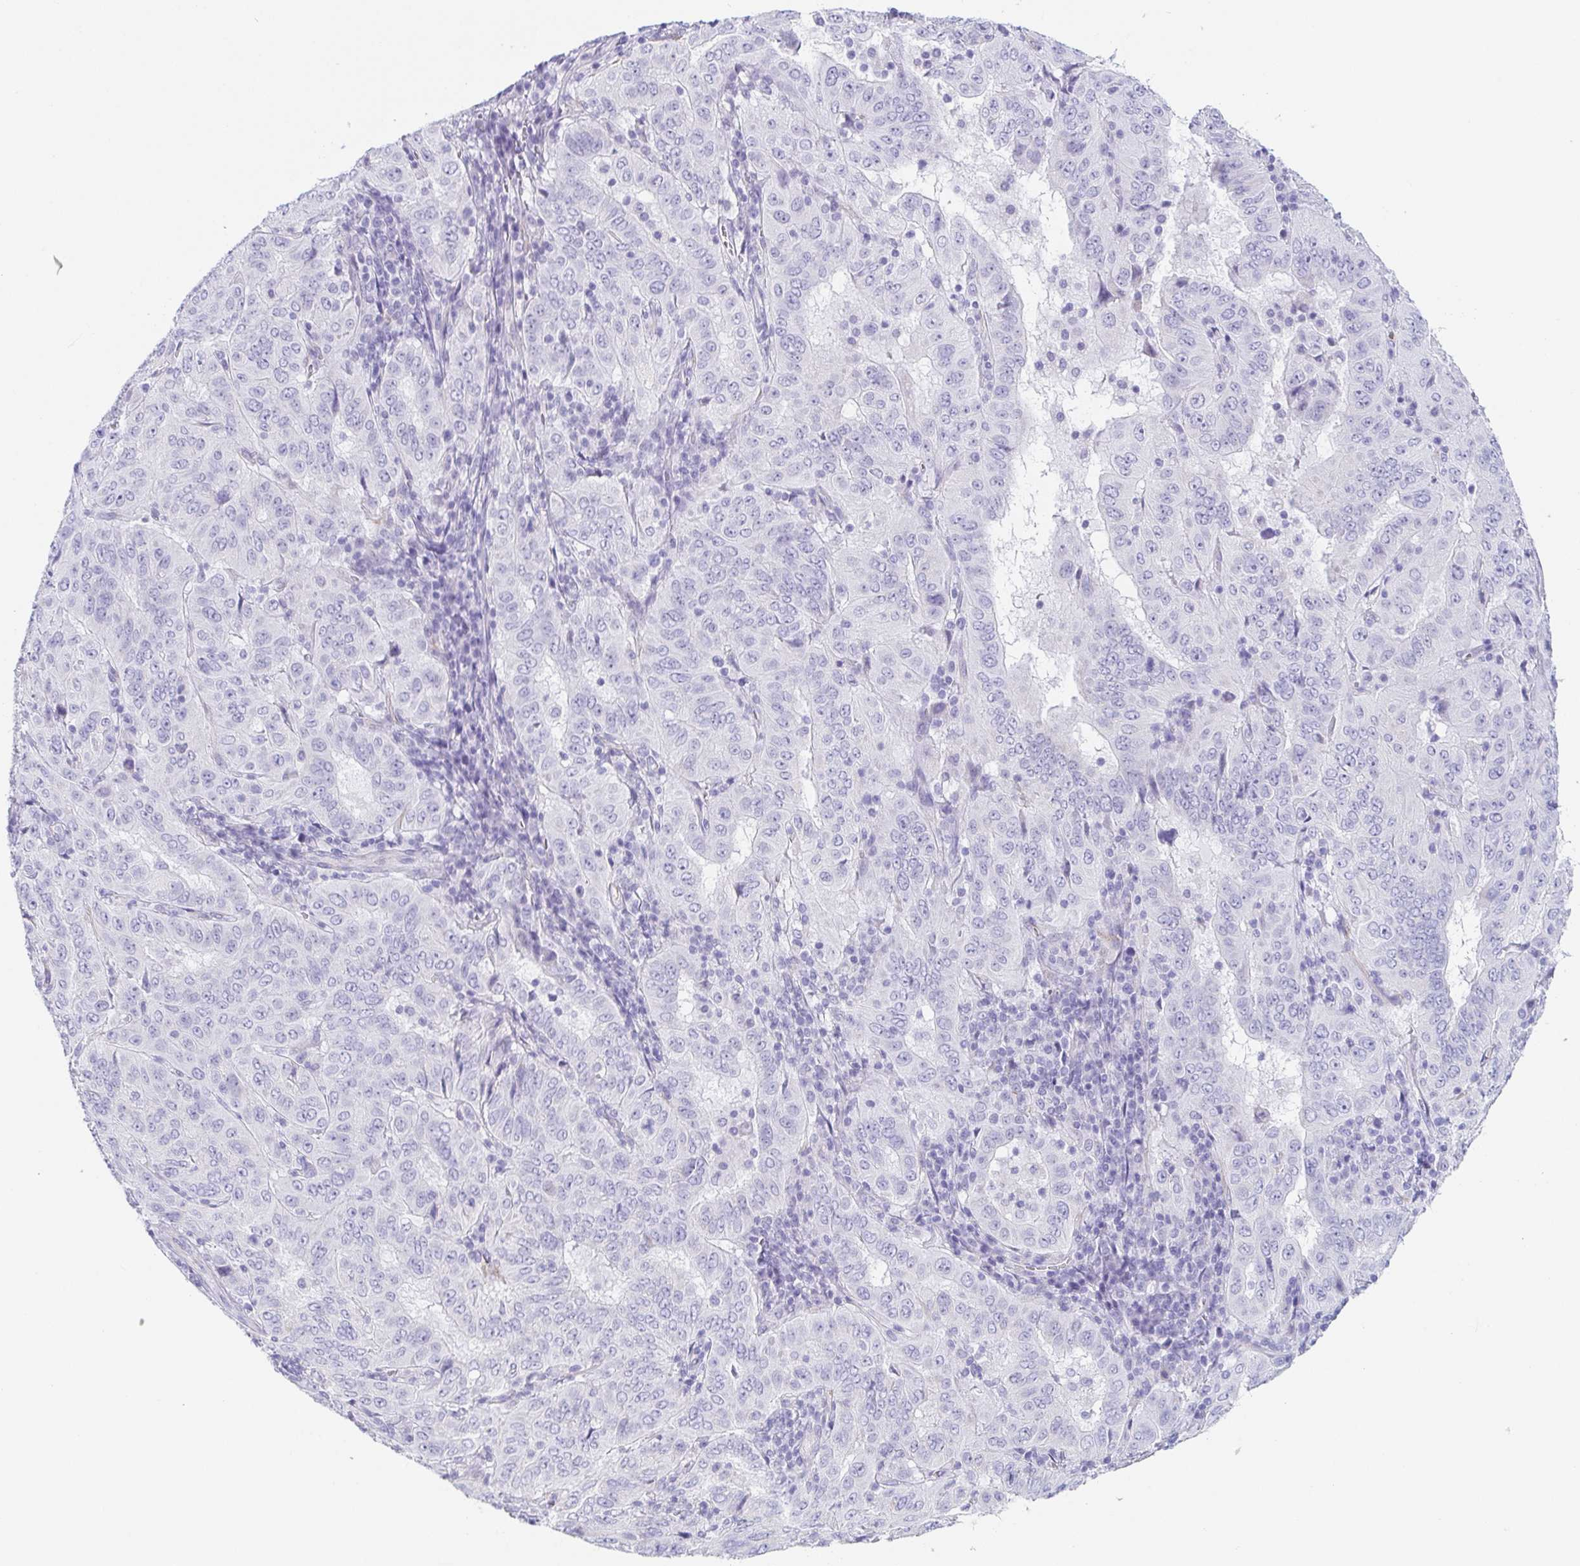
{"staining": {"intensity": "negative", "quantity": "none", "location": "none"}, "tissue": "pancreatic cancer", "cell_type": "Tumor cells", "image_type": "cancer", "snomed": [{"axis": "morphology", "description": "Adenocarcinoma, NOS"}, {"axis": "topography", "description": "Pancreas"}], "caption": "This micrograph is of pancreatic cancer (adenocarcinoma) stained with immunohistochemistry (IHC) to label a protein in brown with the nuclei are counter-stained blue. There is no positivity in tumor cells. (DAB immunohistochemistry with hematoxylin counter stain).", "gene": "PRR27", "patient": {"sex": "male", "age": 63}}